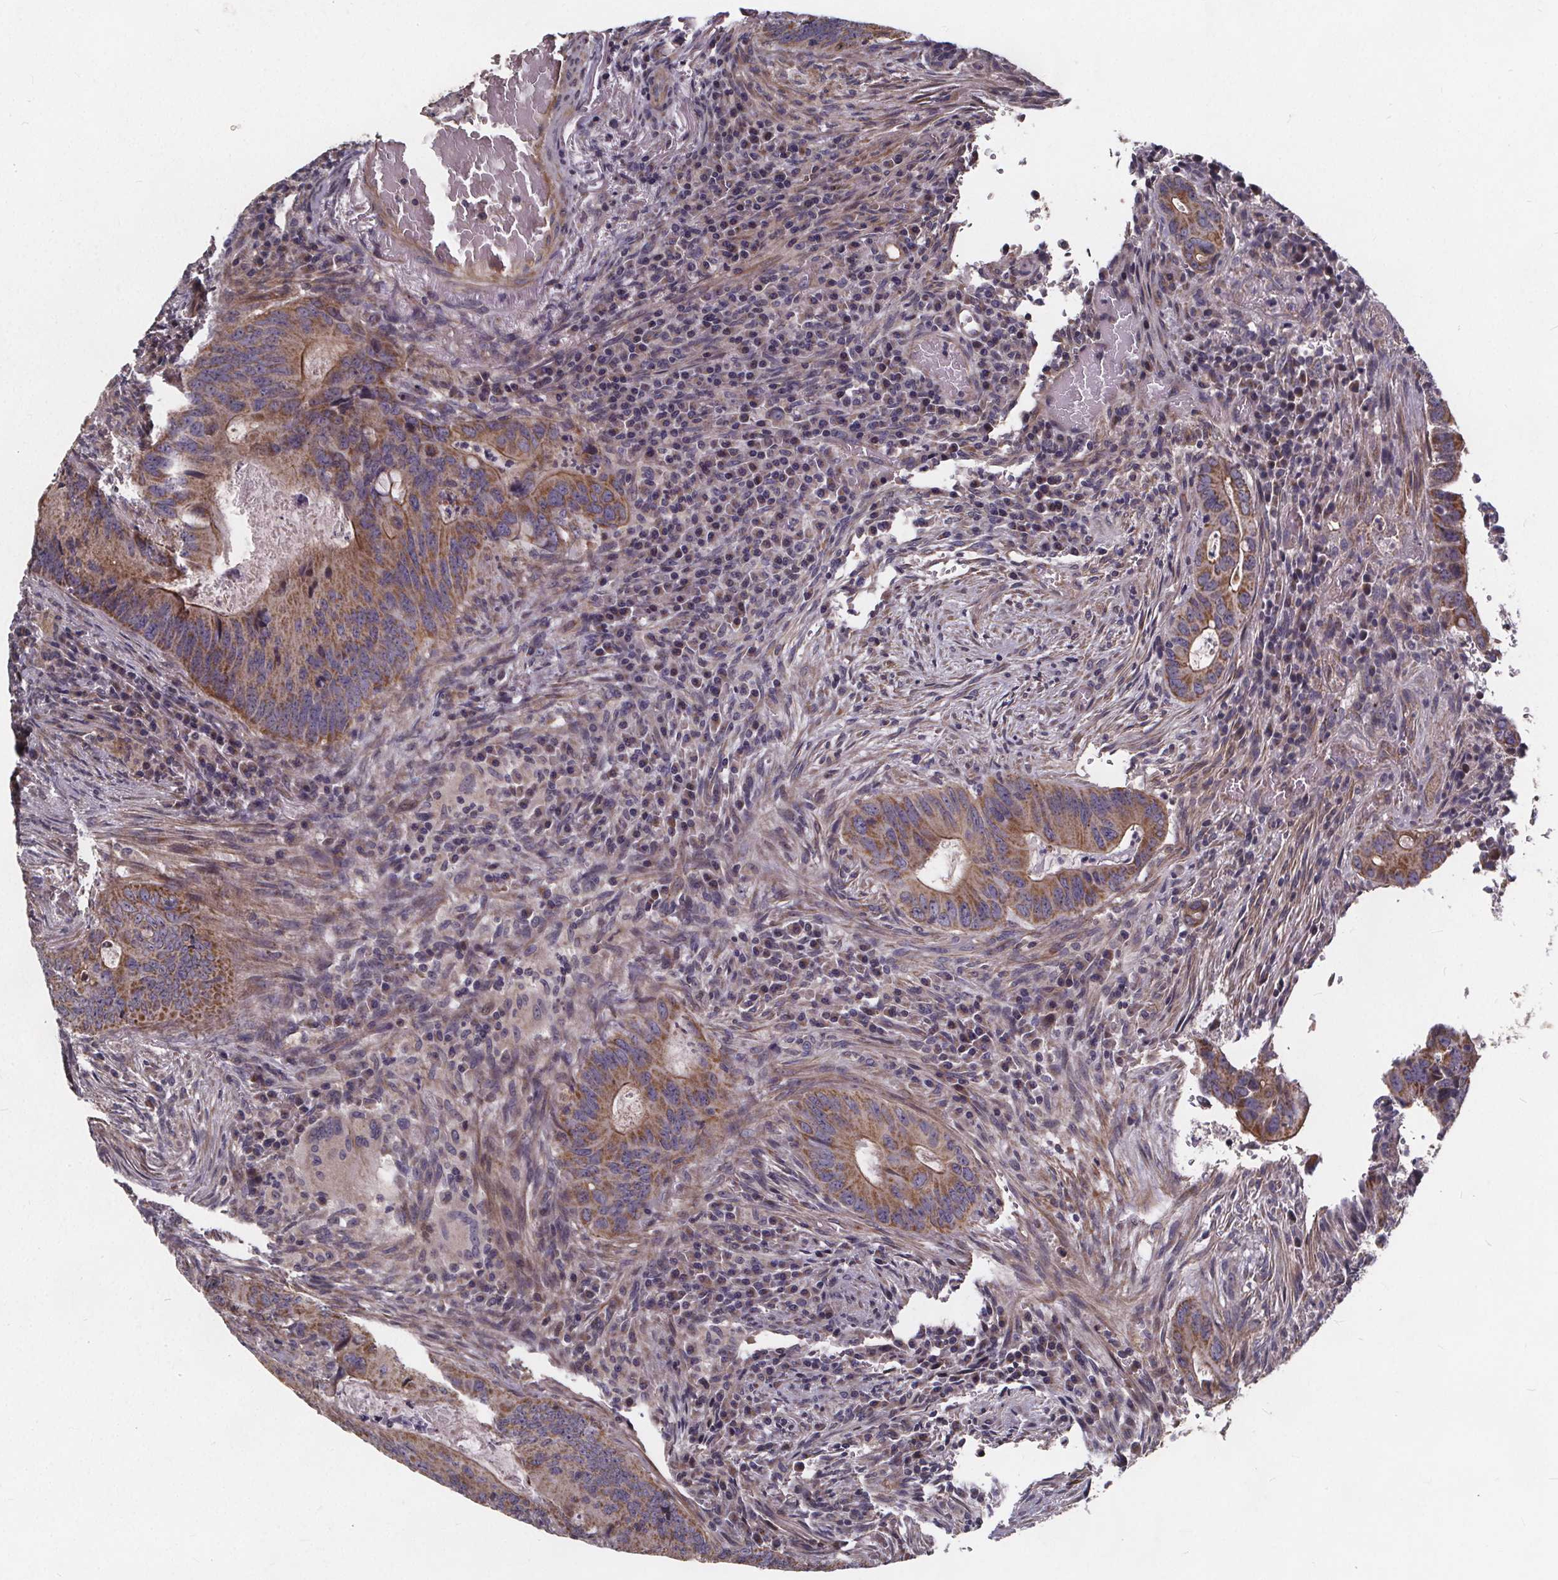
{"staining": {"intensity": "moderate", "quantity": ">75%", "location": "cytoplasmic/membranous"}, "tissue": "colorectal cancer", "cell_type": "Tumor cells", "image_type": "cancer", "snomed": [{"axis": "morphology", "description": "Adenocarcinoma, NOS"}, {"axis": "topography", "description": "Colon"}], "caption": "Moderate cytoplasmic/membranous protein positivity is seen in about >75% of tumor cells in adenocarcinoma (colorectal).", "gene": "YME1L1", "patient": {"sex": "female", "age": 74}}